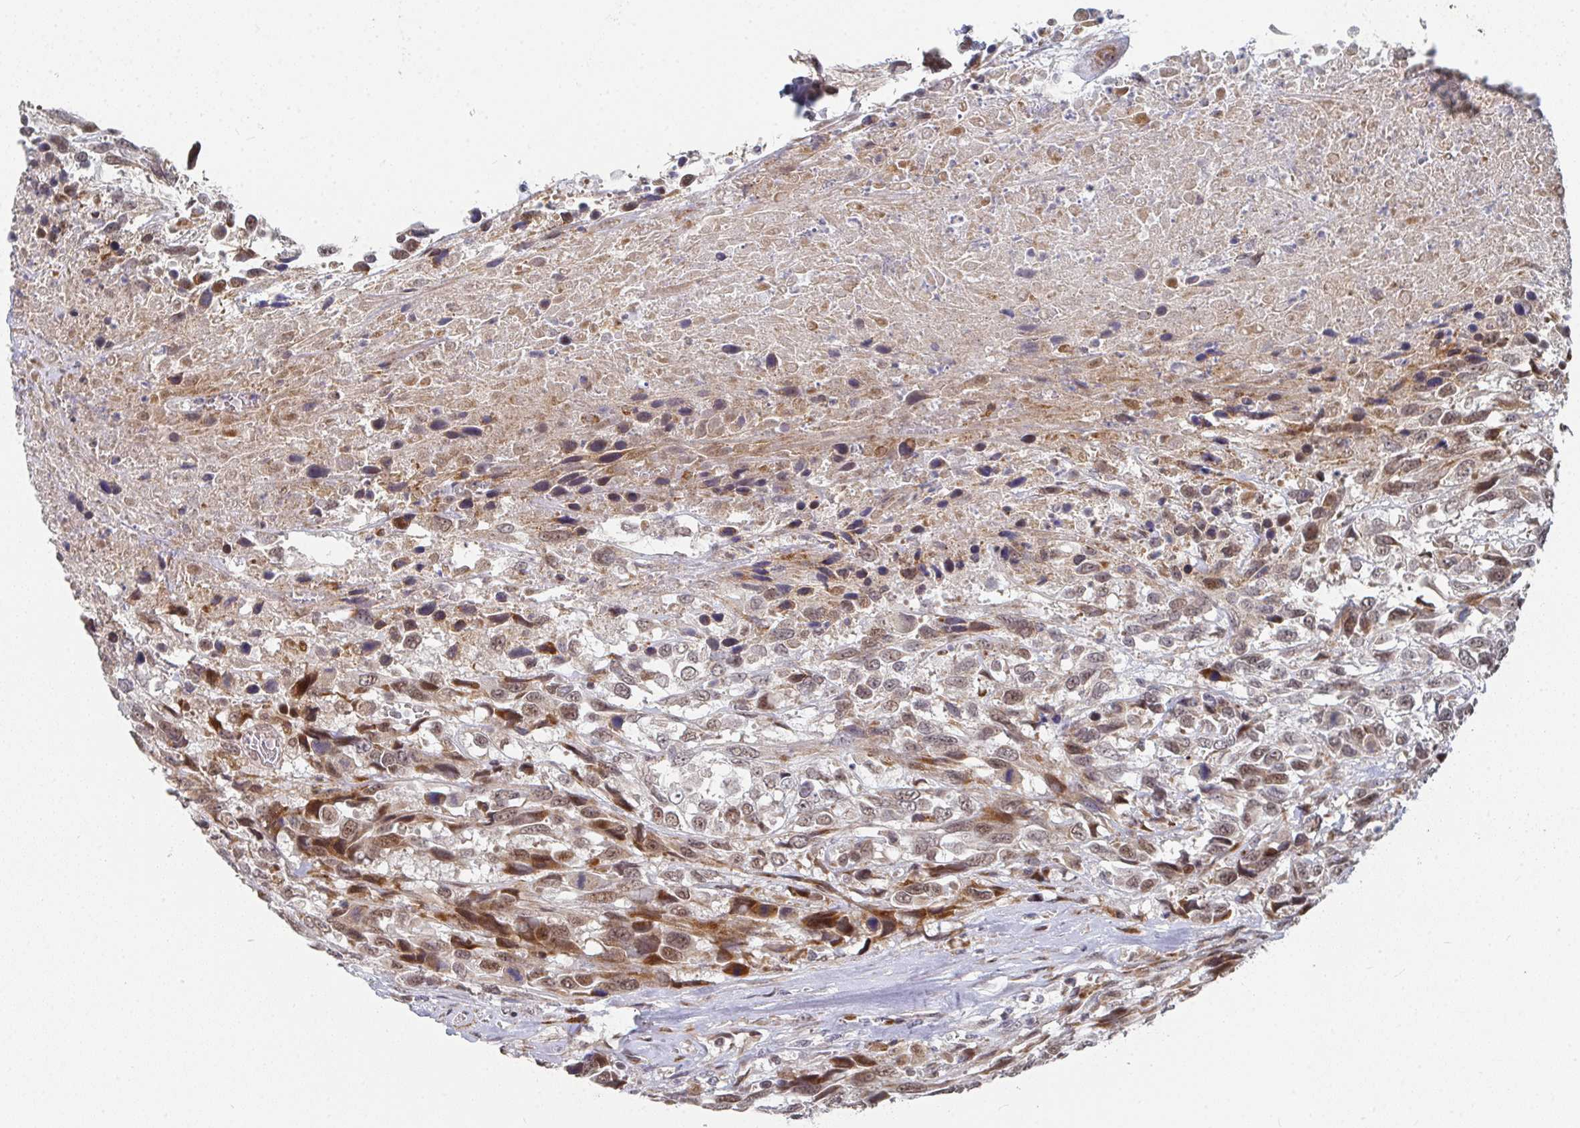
{"staining": {"intensity": "moderate", "quantity": ">75%", "location": "cytoplasmic/membranous,nuclear"}, "tissue": "urothelial cancer", "cell_type": "Tumor cells", "image_type": "cancer", "snomed": [{"axis": "morphology", "description": "Urothelial carcinoma, High grade"}, {"axis": "topography", "description": "Urinary bladder"}], "caption": "An immunohistochemistry image of neoplastic tissue is shown. Protein staining in brown highlights moderate cytoplasmic/membranous and nuclear positivity in urothelial cancer within tumor cells.", "gene": "RBBP5", "patient": {"sex": "female", "age": 70}}